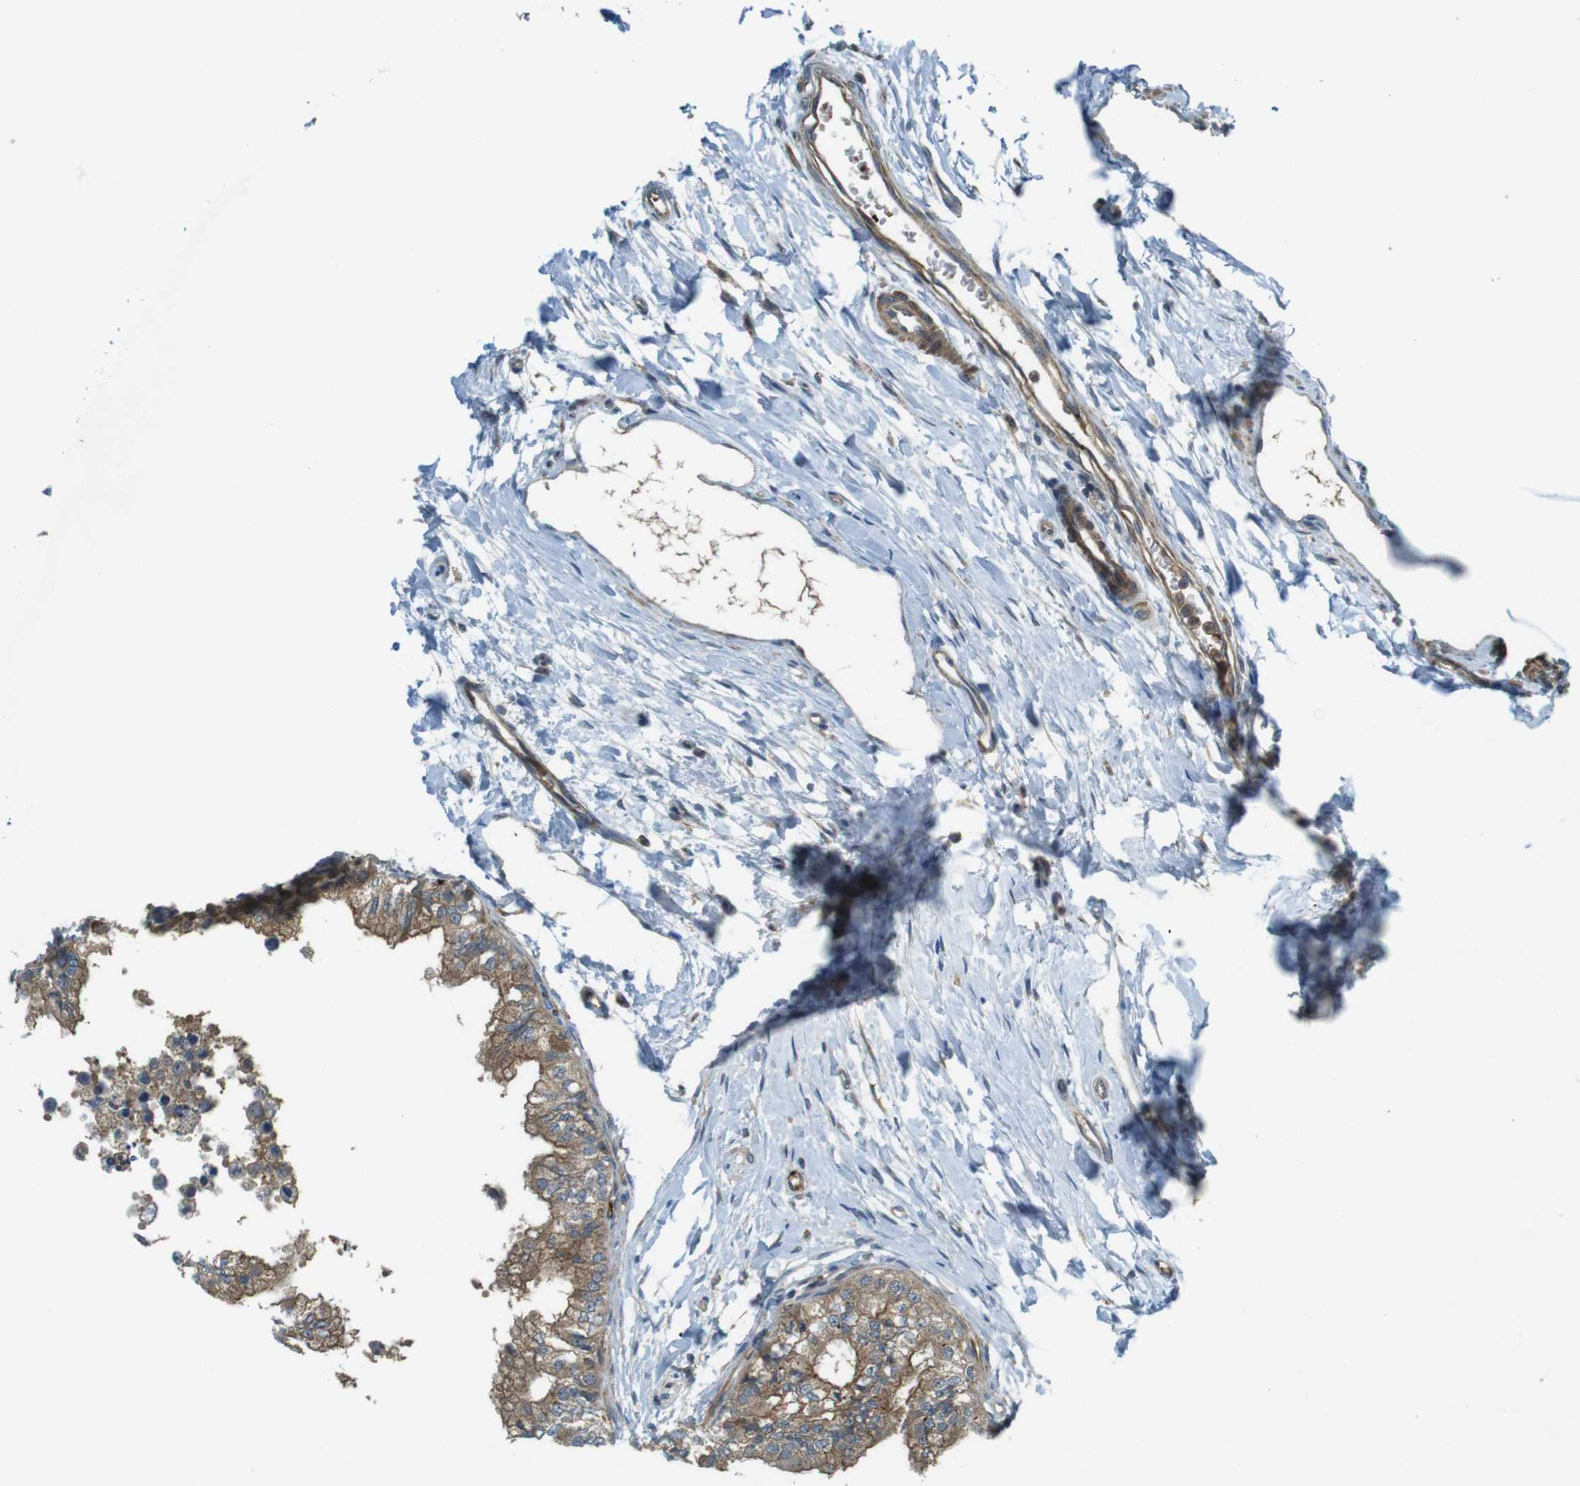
{"staining": {"intensity": "moderate", "quantity": ">75%", "location": "cytoplasmic/membranous"}, "tissue": "epididymis", "cell_type": "Glandular cells", "image_type": "normal", "snomed": [{"axis": "morphology", "description": "Normal tissue, NOS"}, {"axis": "morphology", "description": "Adenocarcinoma, metastatic, NOS"}, {"axis": "topography", "description": "Testis"}, {"axis": "topography", "description": "Epididymis"}], "caption": "A brown stain labels moderate cytoplasmic/membranous expression of a protein in glandular cells of benign epididymis.", "gene": "LRRC3B", "patient": {"sex": "male", "age": 26}}